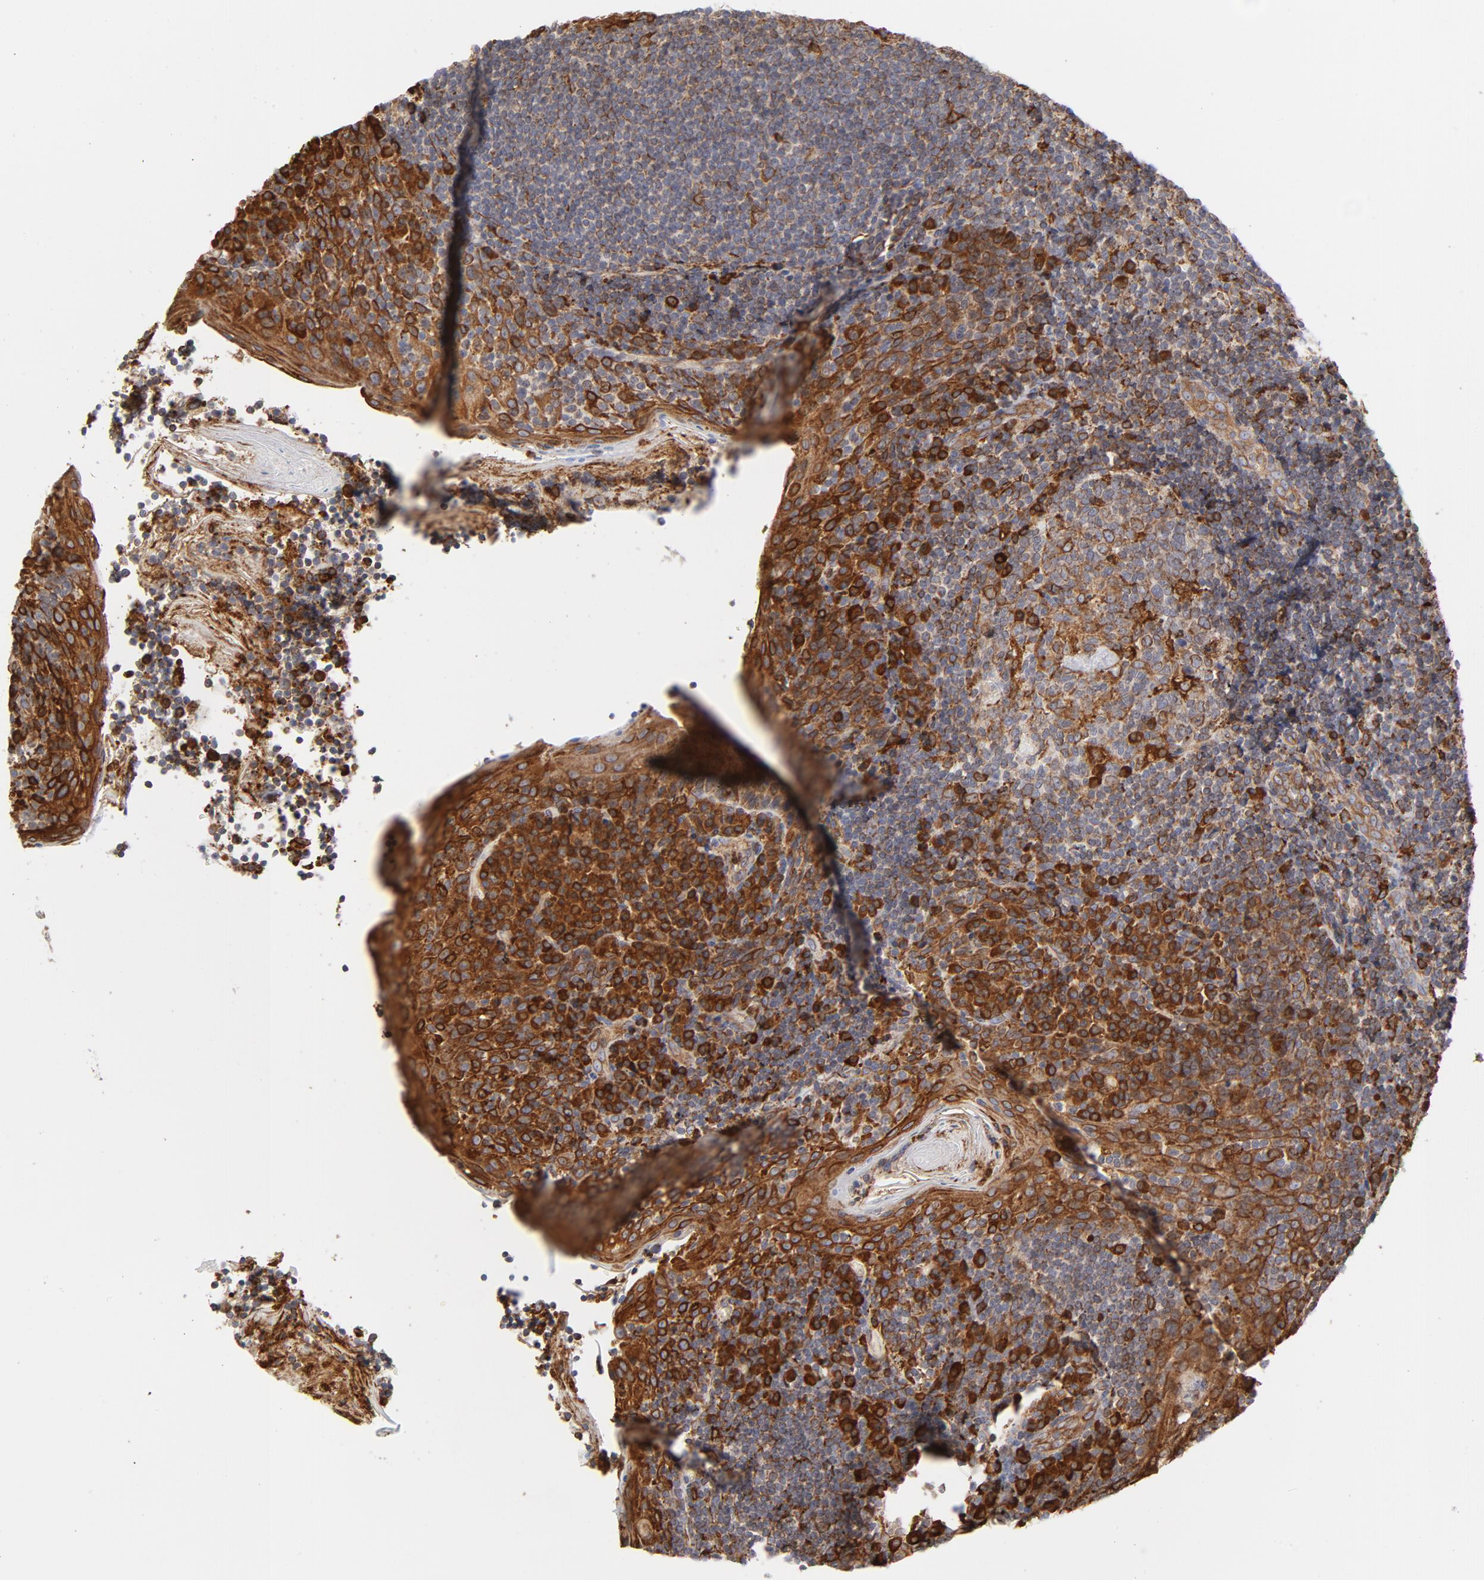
{"staining": {"intensity": "strong", "quantity": "<25%", "location": "cytoplasmic/membranous"}, "tissue": "tonsil", "cell_type": "Germinal center cells", "image_type": "normal", "snomed": [{"axis": "morphology", "description": "Normal tissue, NOS"}, {"axis": "topography", "description": "Tonsil"}], "caption": "Protein expression analysis of normal tonsil exhibits strong cytoplasmic/membranous staining in approximately <25% of germinal center cells. (DAB IHC with brightfield microscopy, high magnification).", "gene": "CANX", "patient": {"sex": "male", "age": 31}}